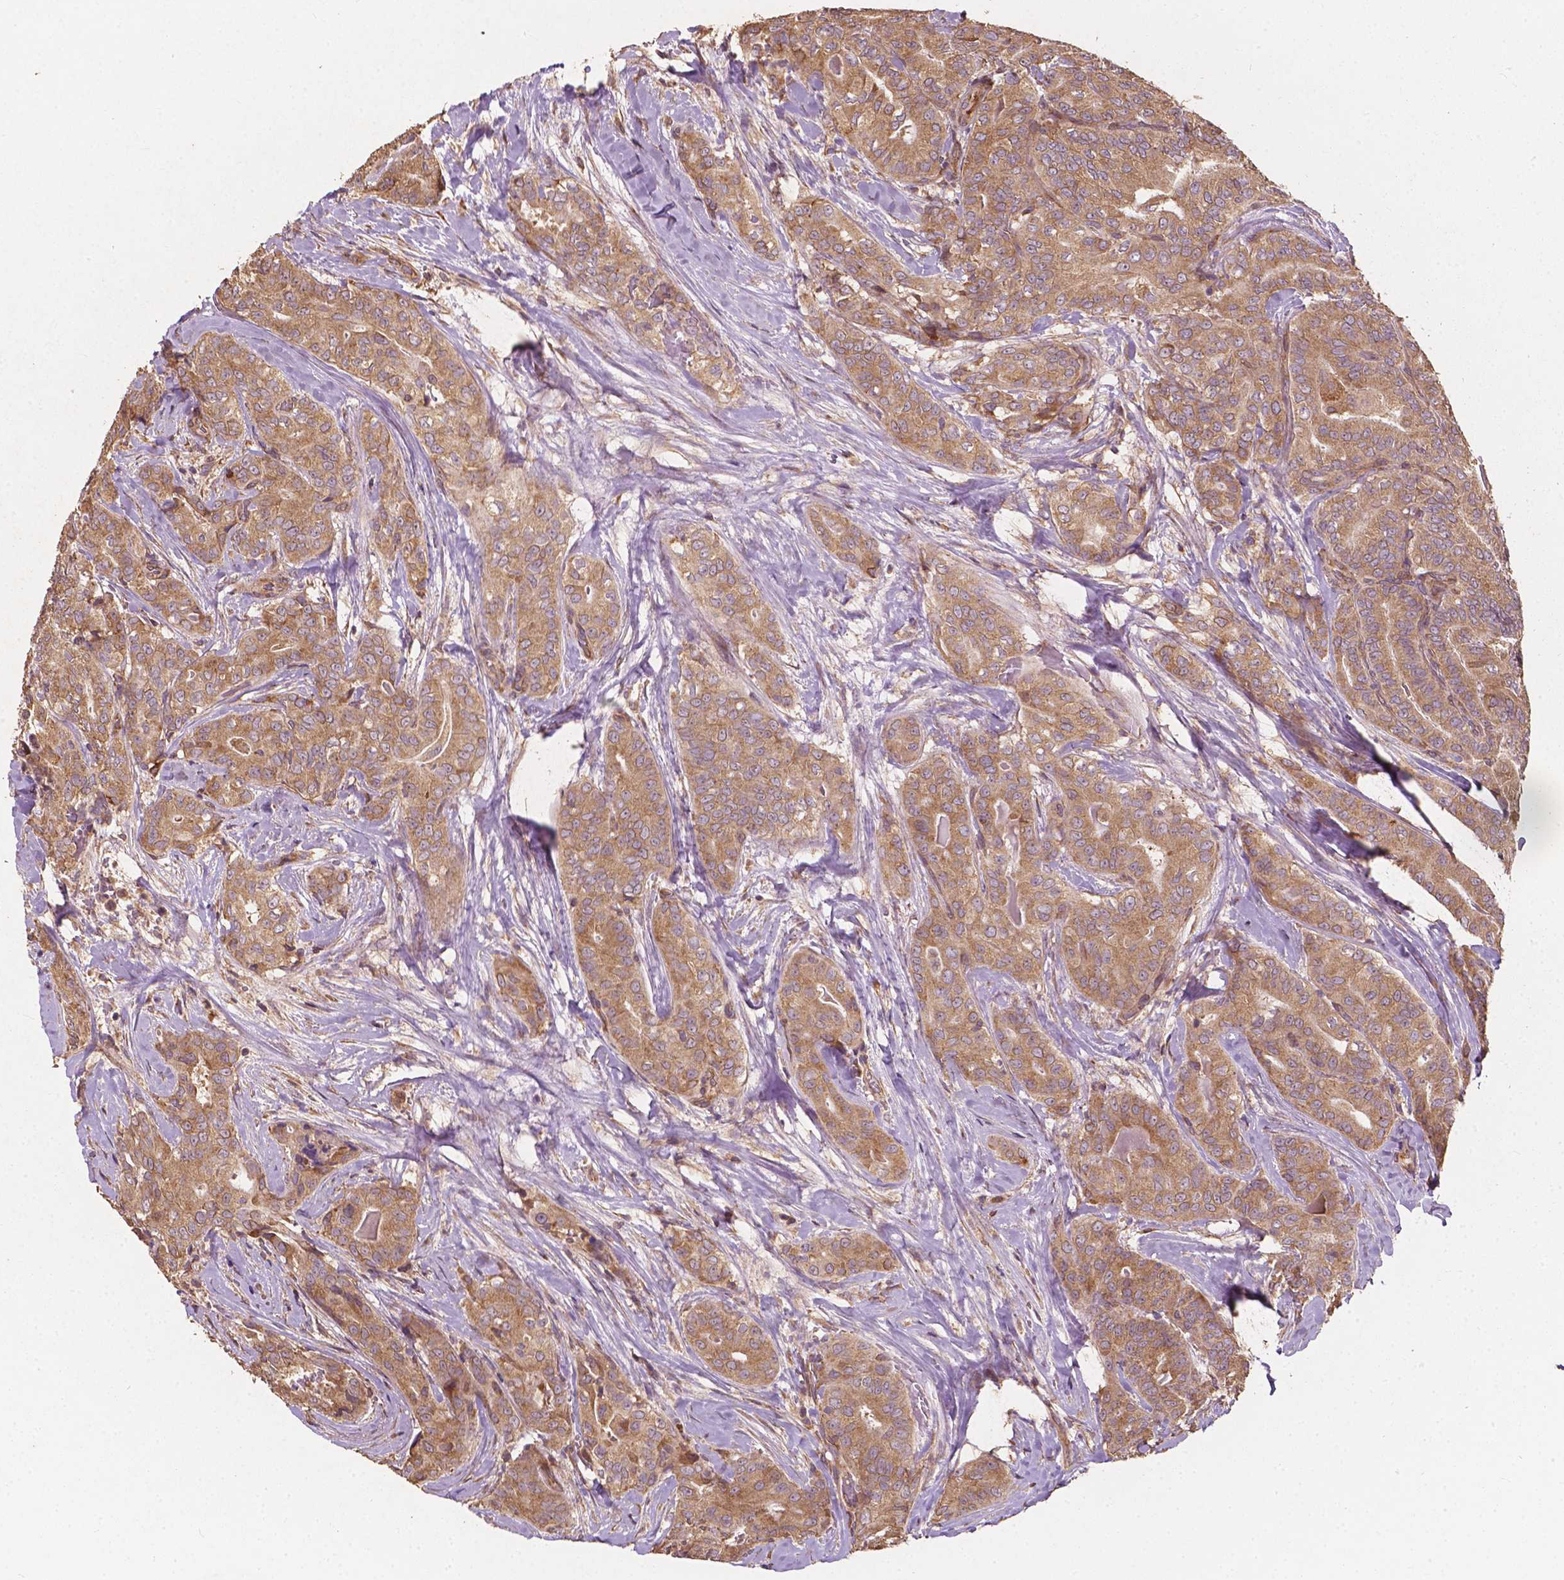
{"staining": {"intensity": "moderate", "quantity": ">75%", "location": "cytoplasmic/membranous"}, "tissue": "thyroid cancer", "cell_type": "Tumor cells", "image_type": "cancer", "snomed": [{"axis": "morphology", "description": "Papillary adenocarcinoma, NOS"}, {"axis": "topography", "description": "Thyroid gland"}], "caption": "Immunohistochemistry of papillary adenocarcinoma (thyroid) shows medium levels of moderate cytoplasmic/membranous positivity in approximately >75% of tumor cells. Nuclei are stained in blue.", "gene": "G3BP1", "patient": {"sex": "male", "age": 61}}